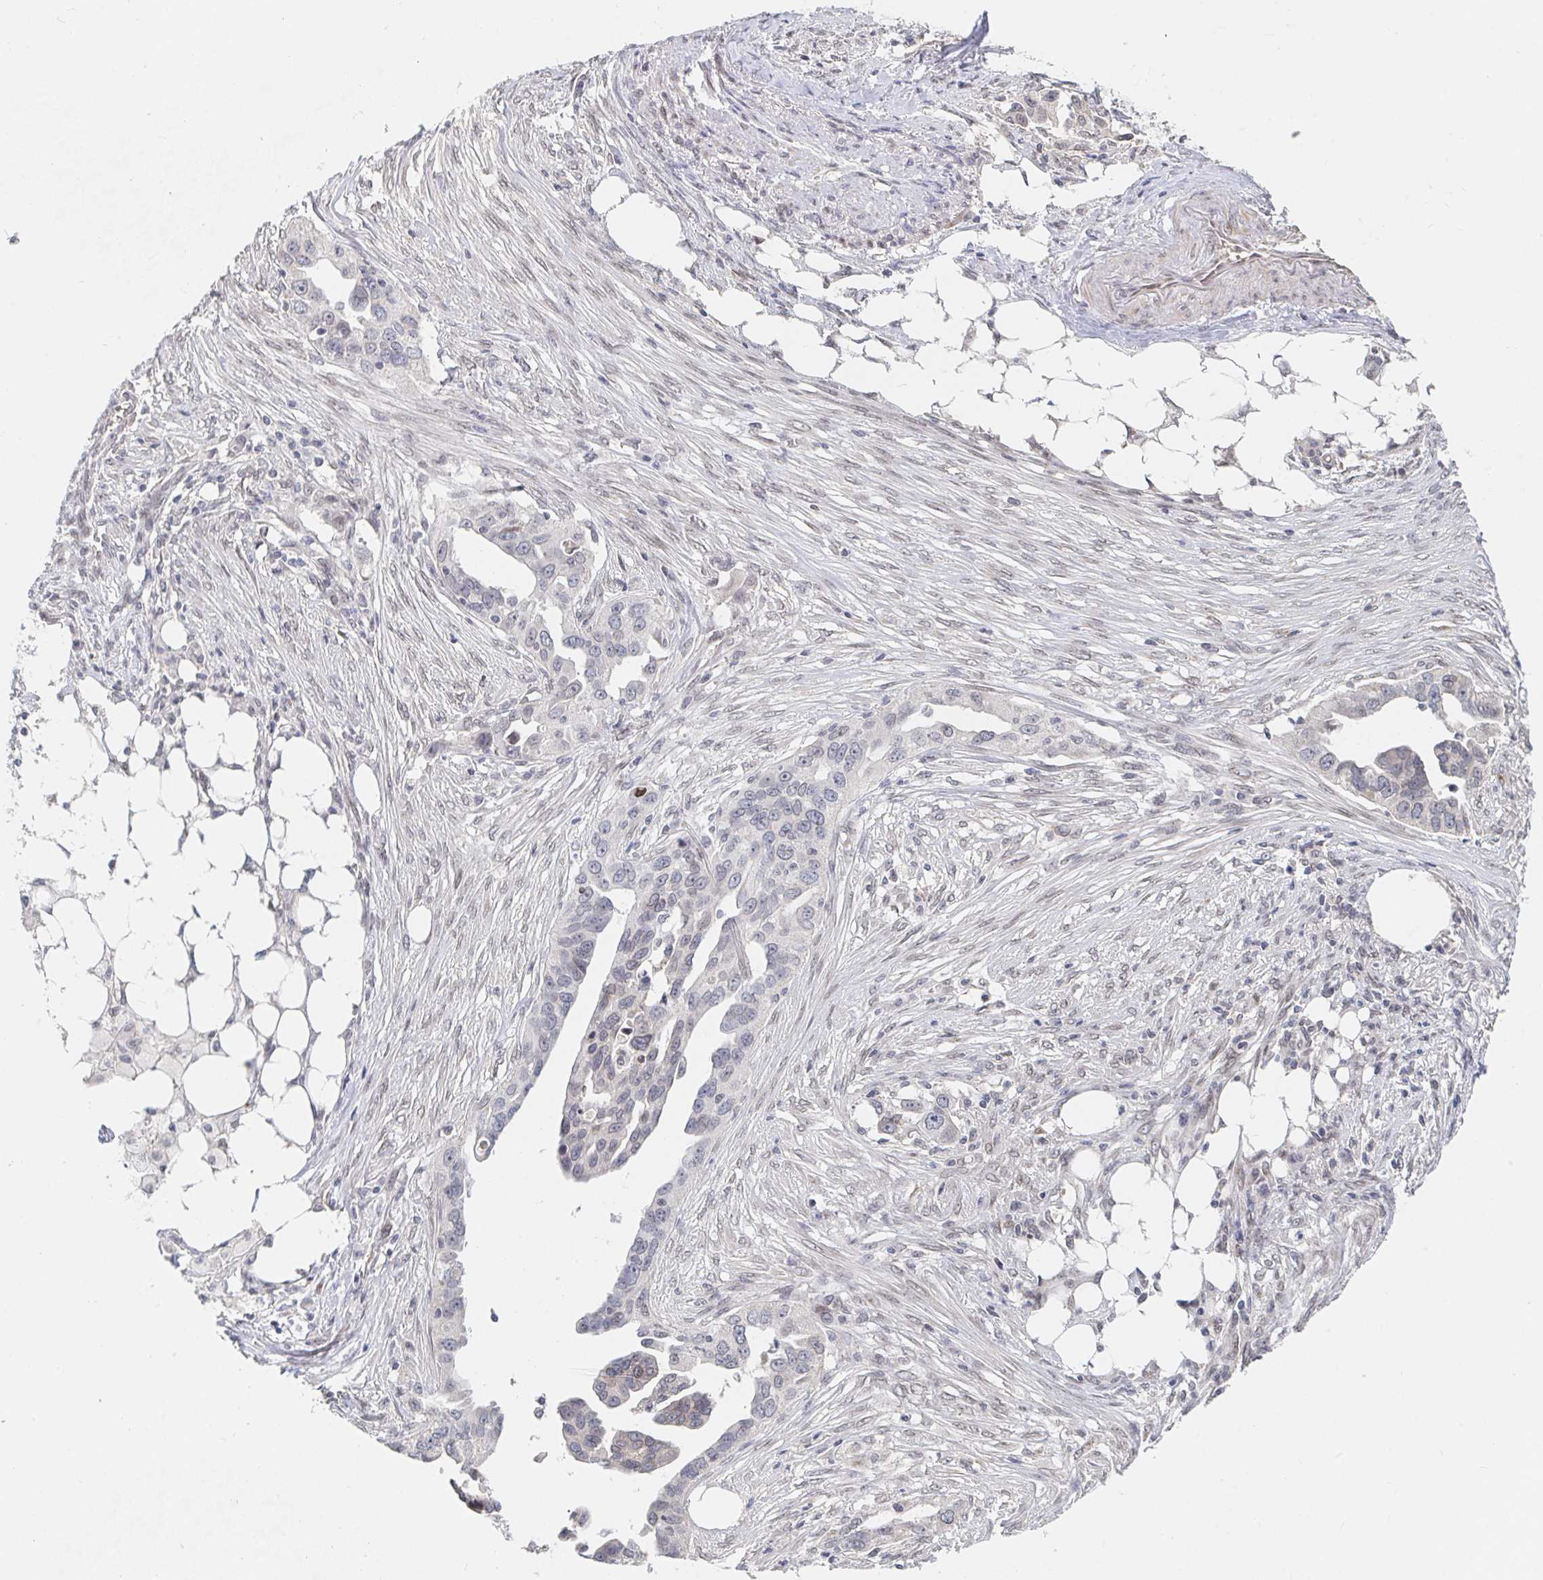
{"staining": {"intensity": "negative", "quantity": "none", "location": "none"}, "tissue": "ovarian cancer", "cell_type": "Tumor cells", "image_type": "cancer", "snomed": [{"axis": "morphology", "description": "Carcinoma, endometroid"}, {"axis": "morphology", "description": "Cystadenocarcinoma, serous, NOS"}, {"axis": "topography", "description": "Ovary"}], "caption": "This is a photomicrograph of immunohistochemistry staining of ovarian cancer (serous cystadenocarcinoma), which shows no staining in tumor cells.", "gene": "CHD2", "patient": {"sex": "female", "age": 45}}